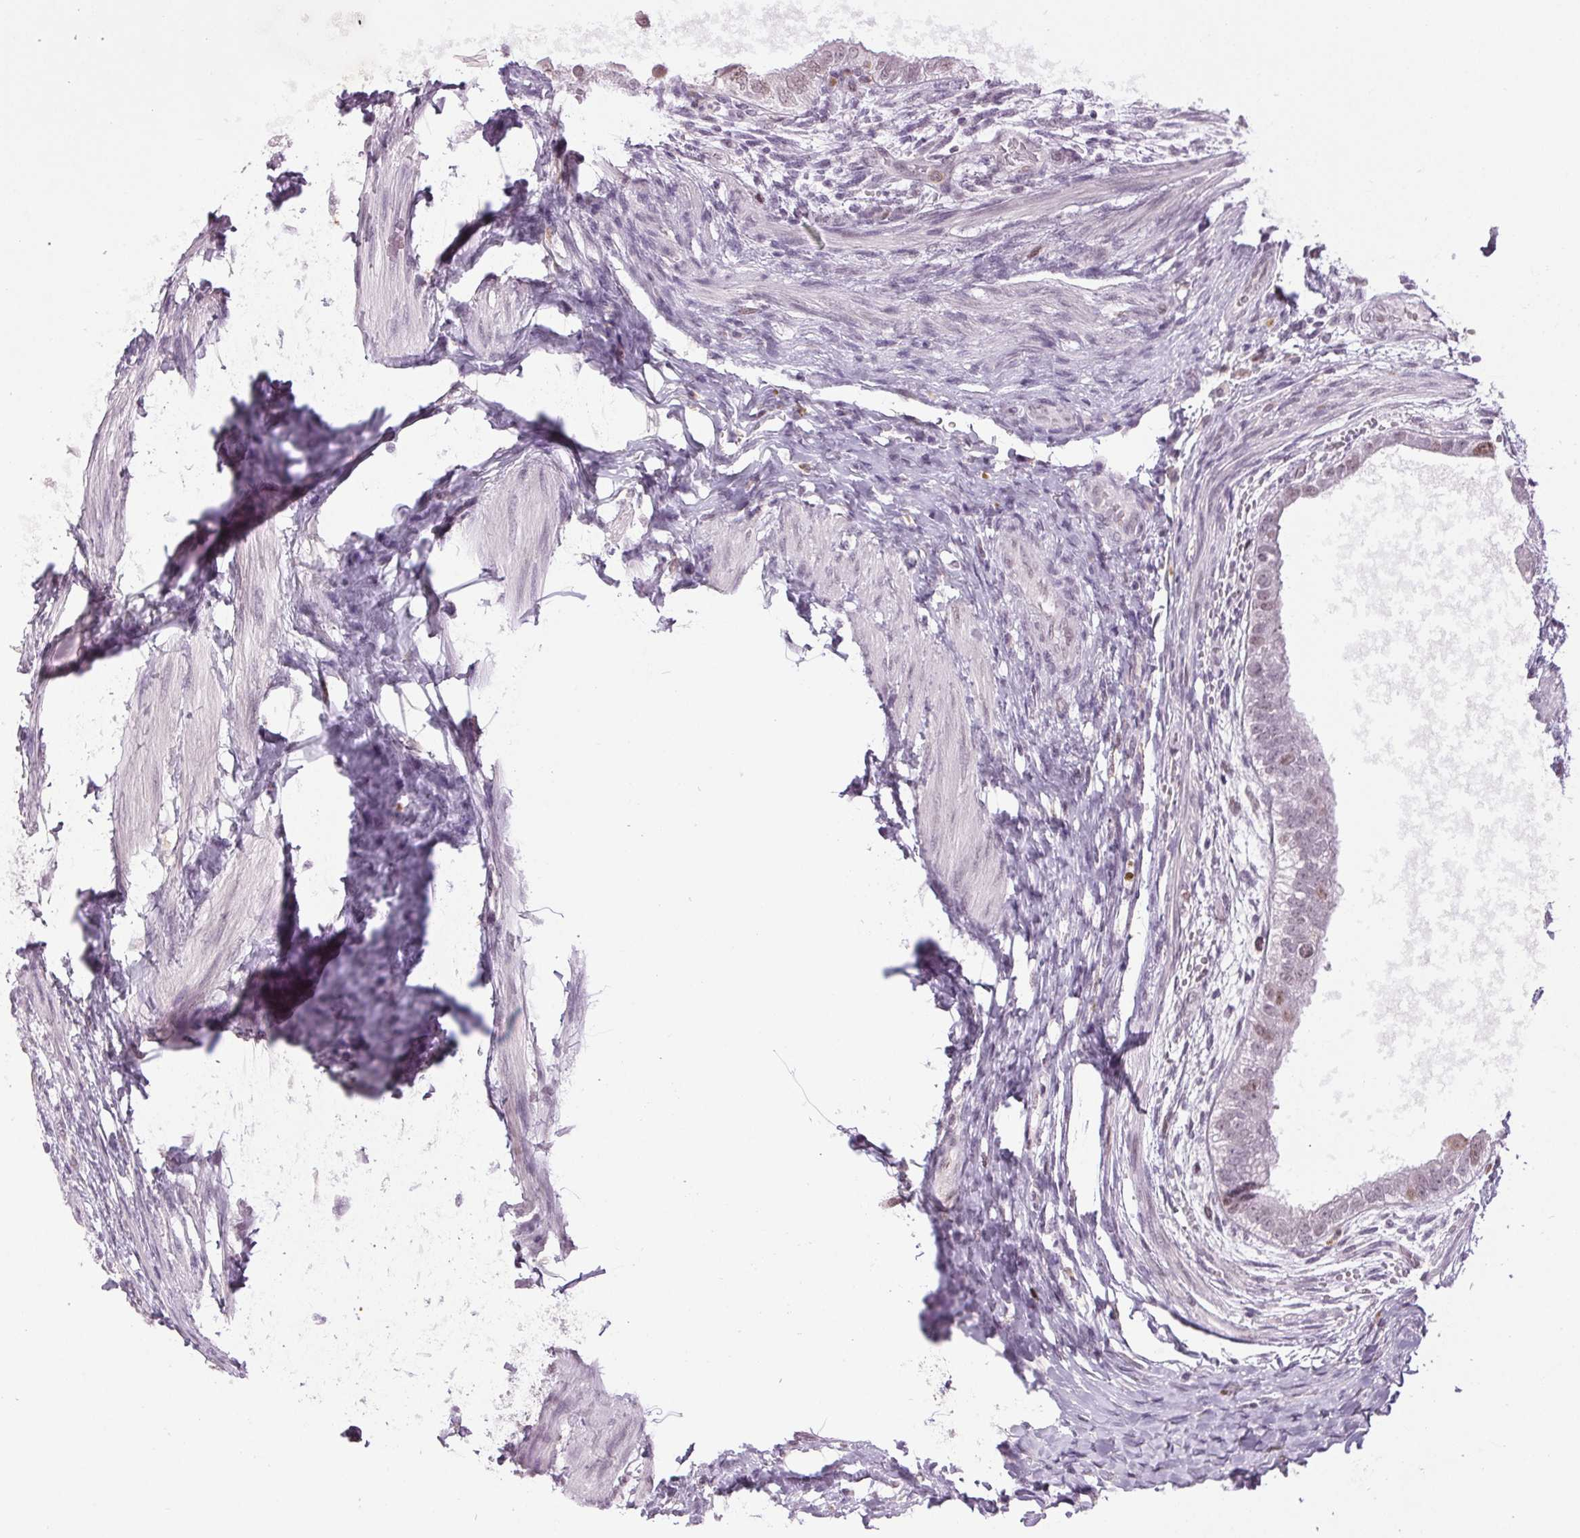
{"staining": {"intensity": "moderate", "quantity": "<25%", "location": "nuclear"}, "tissue": "testis cancer", "cell_type": "Tumor cells", "image_type": "cancer", "snomed": [{"axis": "morphology", "description": "Carcinoma, Embryonal, NOS"}, {"axis": "topography", "description": "Testis"}], "caption": "IHC histopathology image of human testis embryonal carcinoma stained for a protein (brown), which shows low levels of moderate nuclear staining in about <25% of tumor cells.", "gene": "SMIM6", "patient": {"sex": "male", "age": 26}}